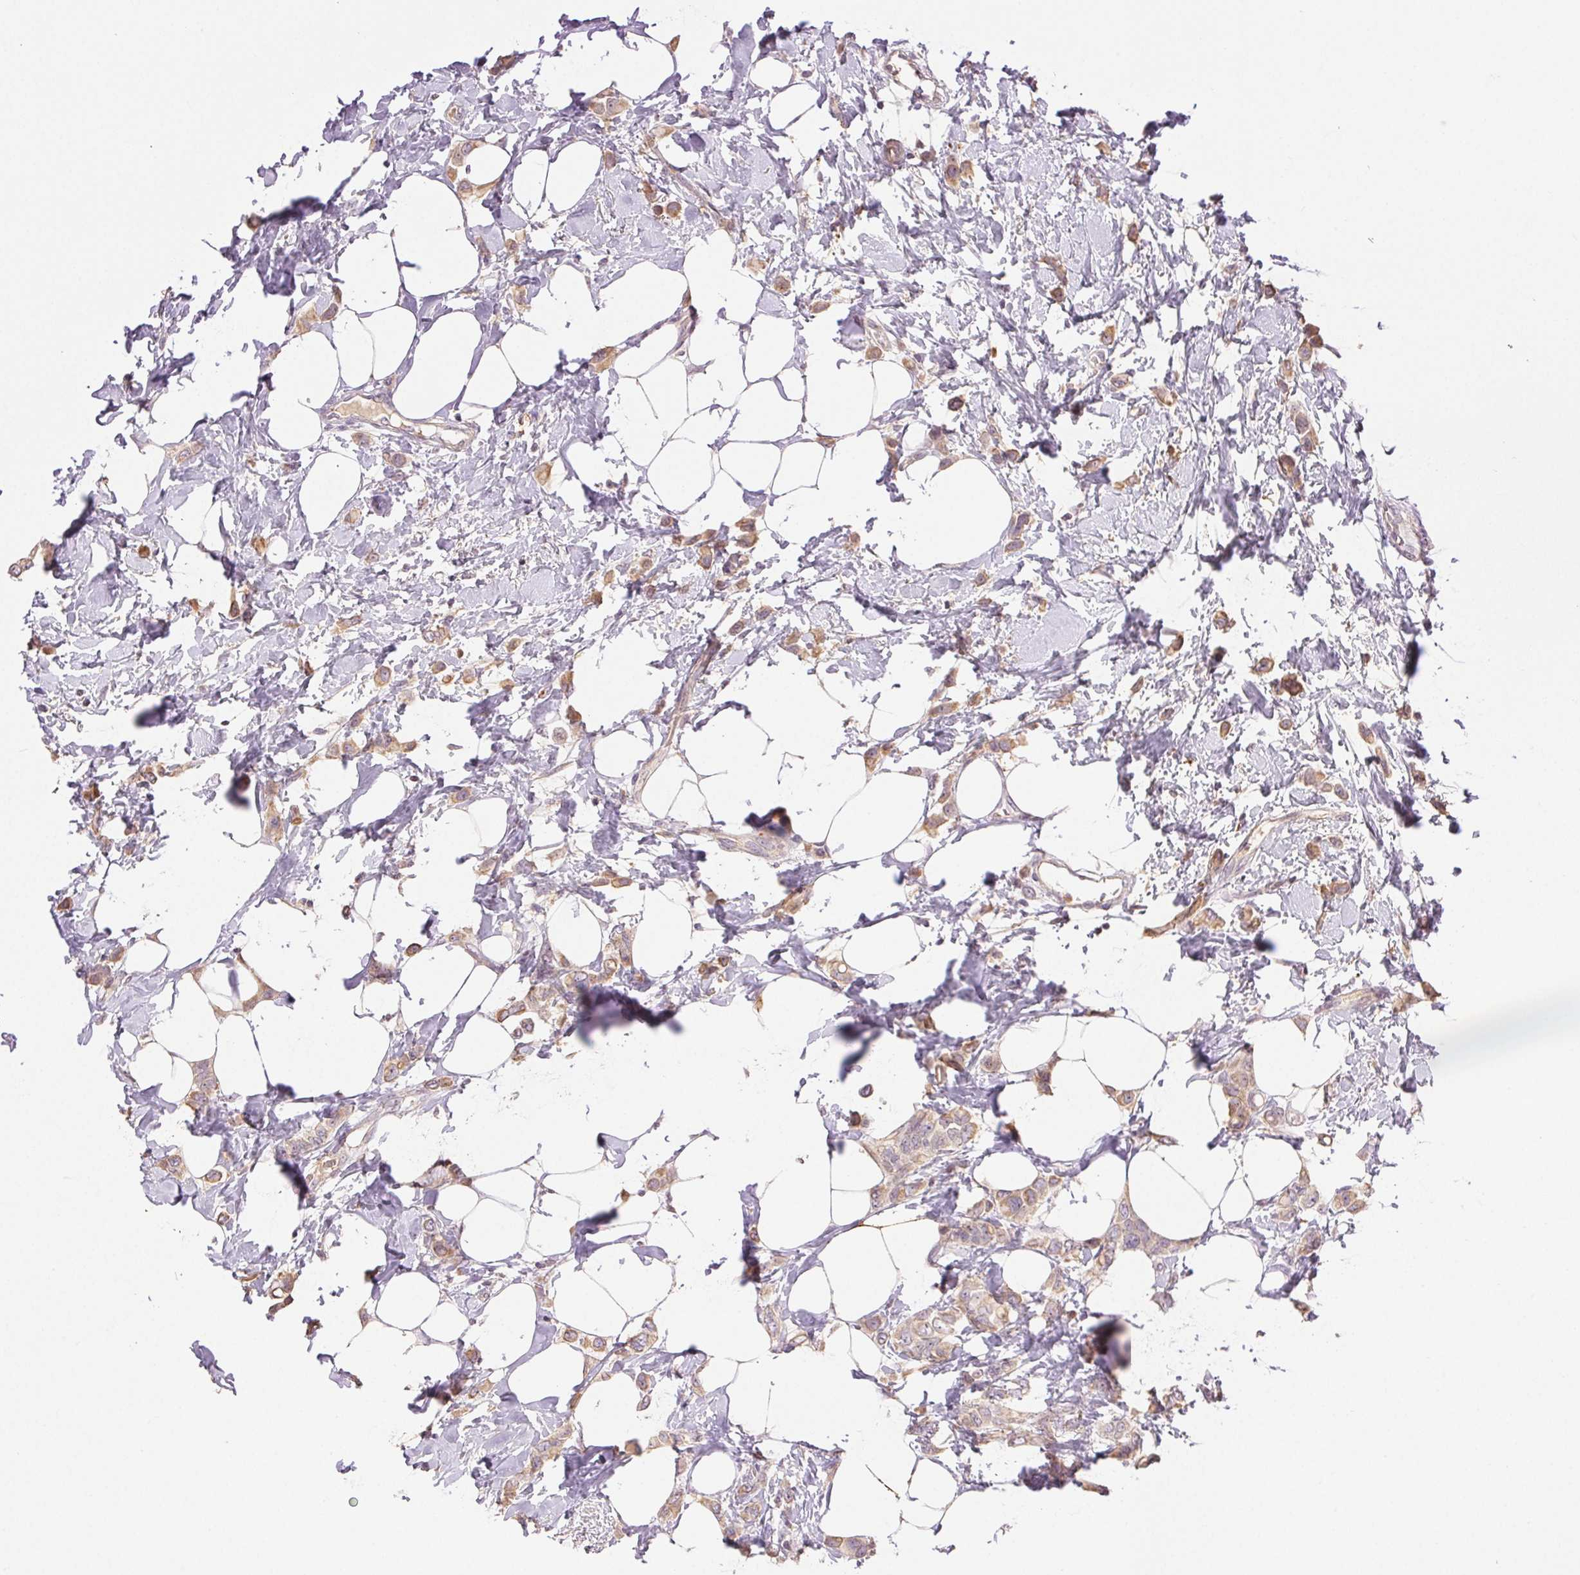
{"staining": {"intensity": "weak", "quantity": ">75%", "location": "cytoplasmic/membranous"}, "tissue": "breast cancer", "cell_type": "Tumor cells", "image_type": "cancer", "snomed": [{"axis": "morphology", "description": "Lobular carcinoma"}, {"axis": "topography", "description": "Breast"}], "caption": "Protein analysis of breast lobular carcinoma tissue exhibits weak cytoplasmic/membranous expression in approximately >75% of tumor cells.", "gene": "TMEM253", "patient": {"sex": "female", "age": 66}}